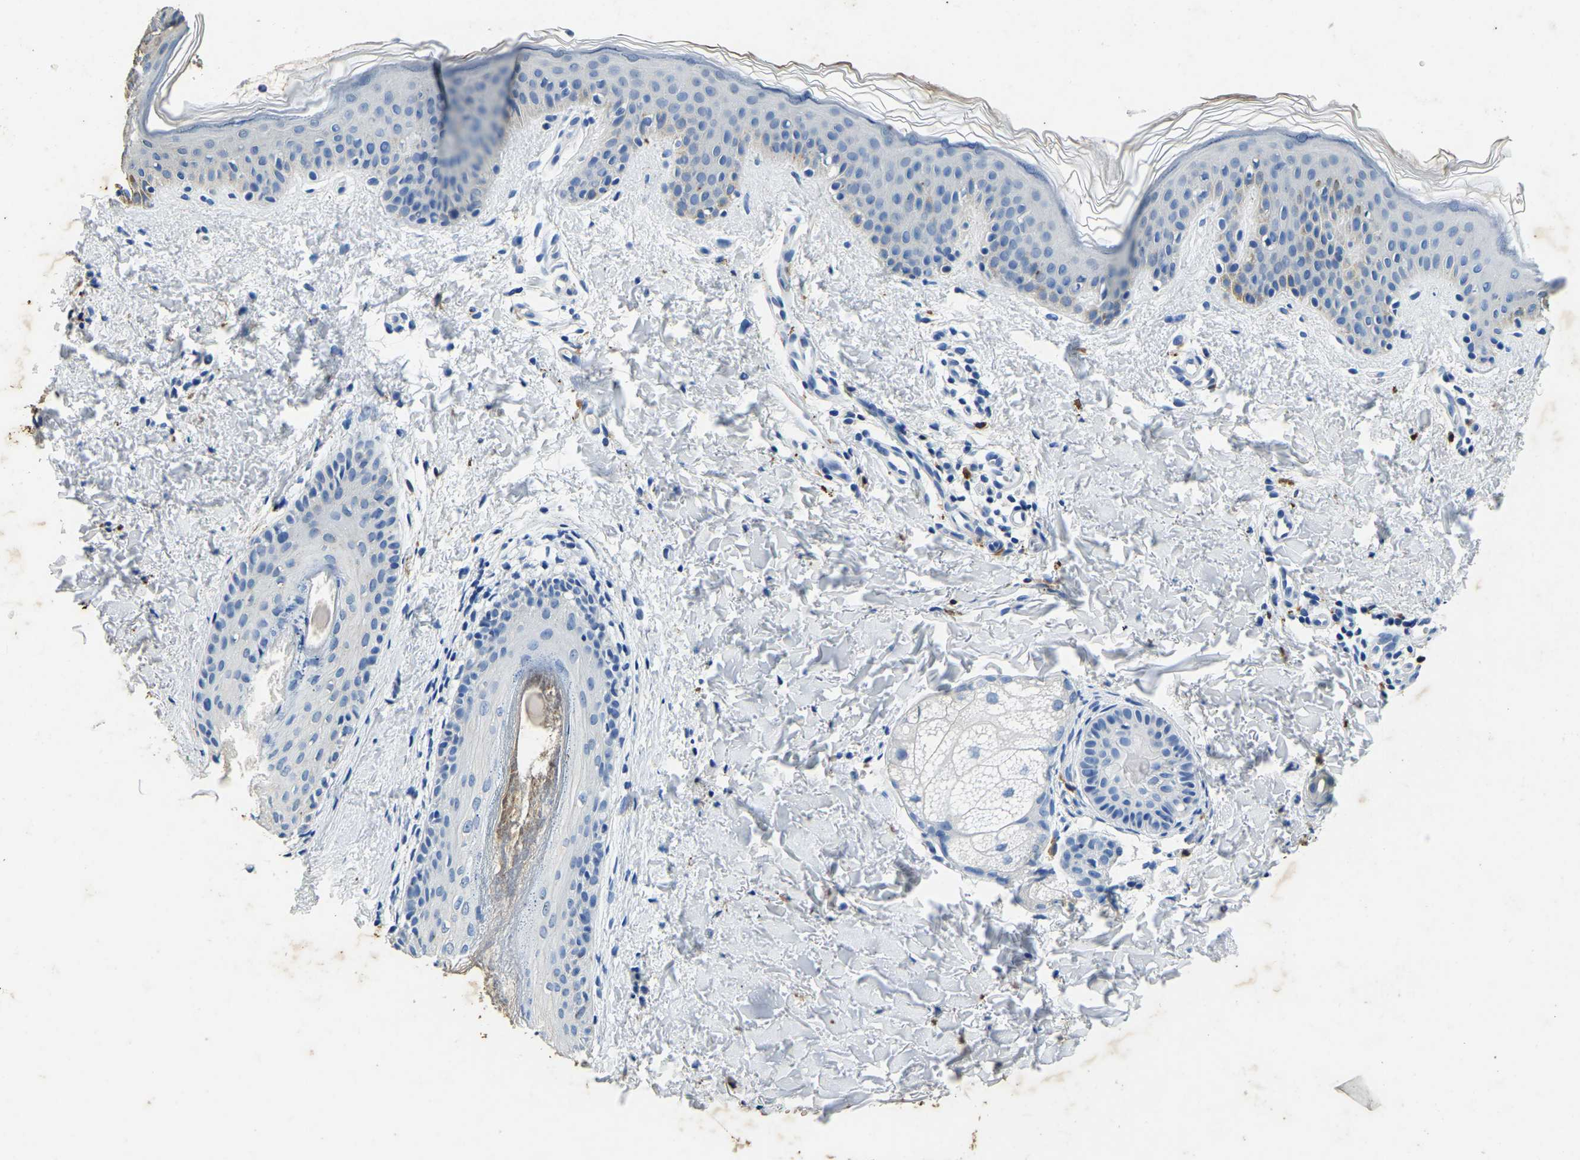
{"staining": {"intensity": "negative", "quantity": "none", "location": "none"}, "tissue": "skin", "cell_type": "Fibroblasts", "image_type": "normal", "snomed": [{"axis": "morphology", "description": "Normal tissue, NOS"}, {"axis": "topography", "description": "Skin"}], "caption": "The histopathology image demonstrates no significant staining in fibroblasts of skin.", "gene": "UBN2", "patient": {"sex": "male", "age": 40}}